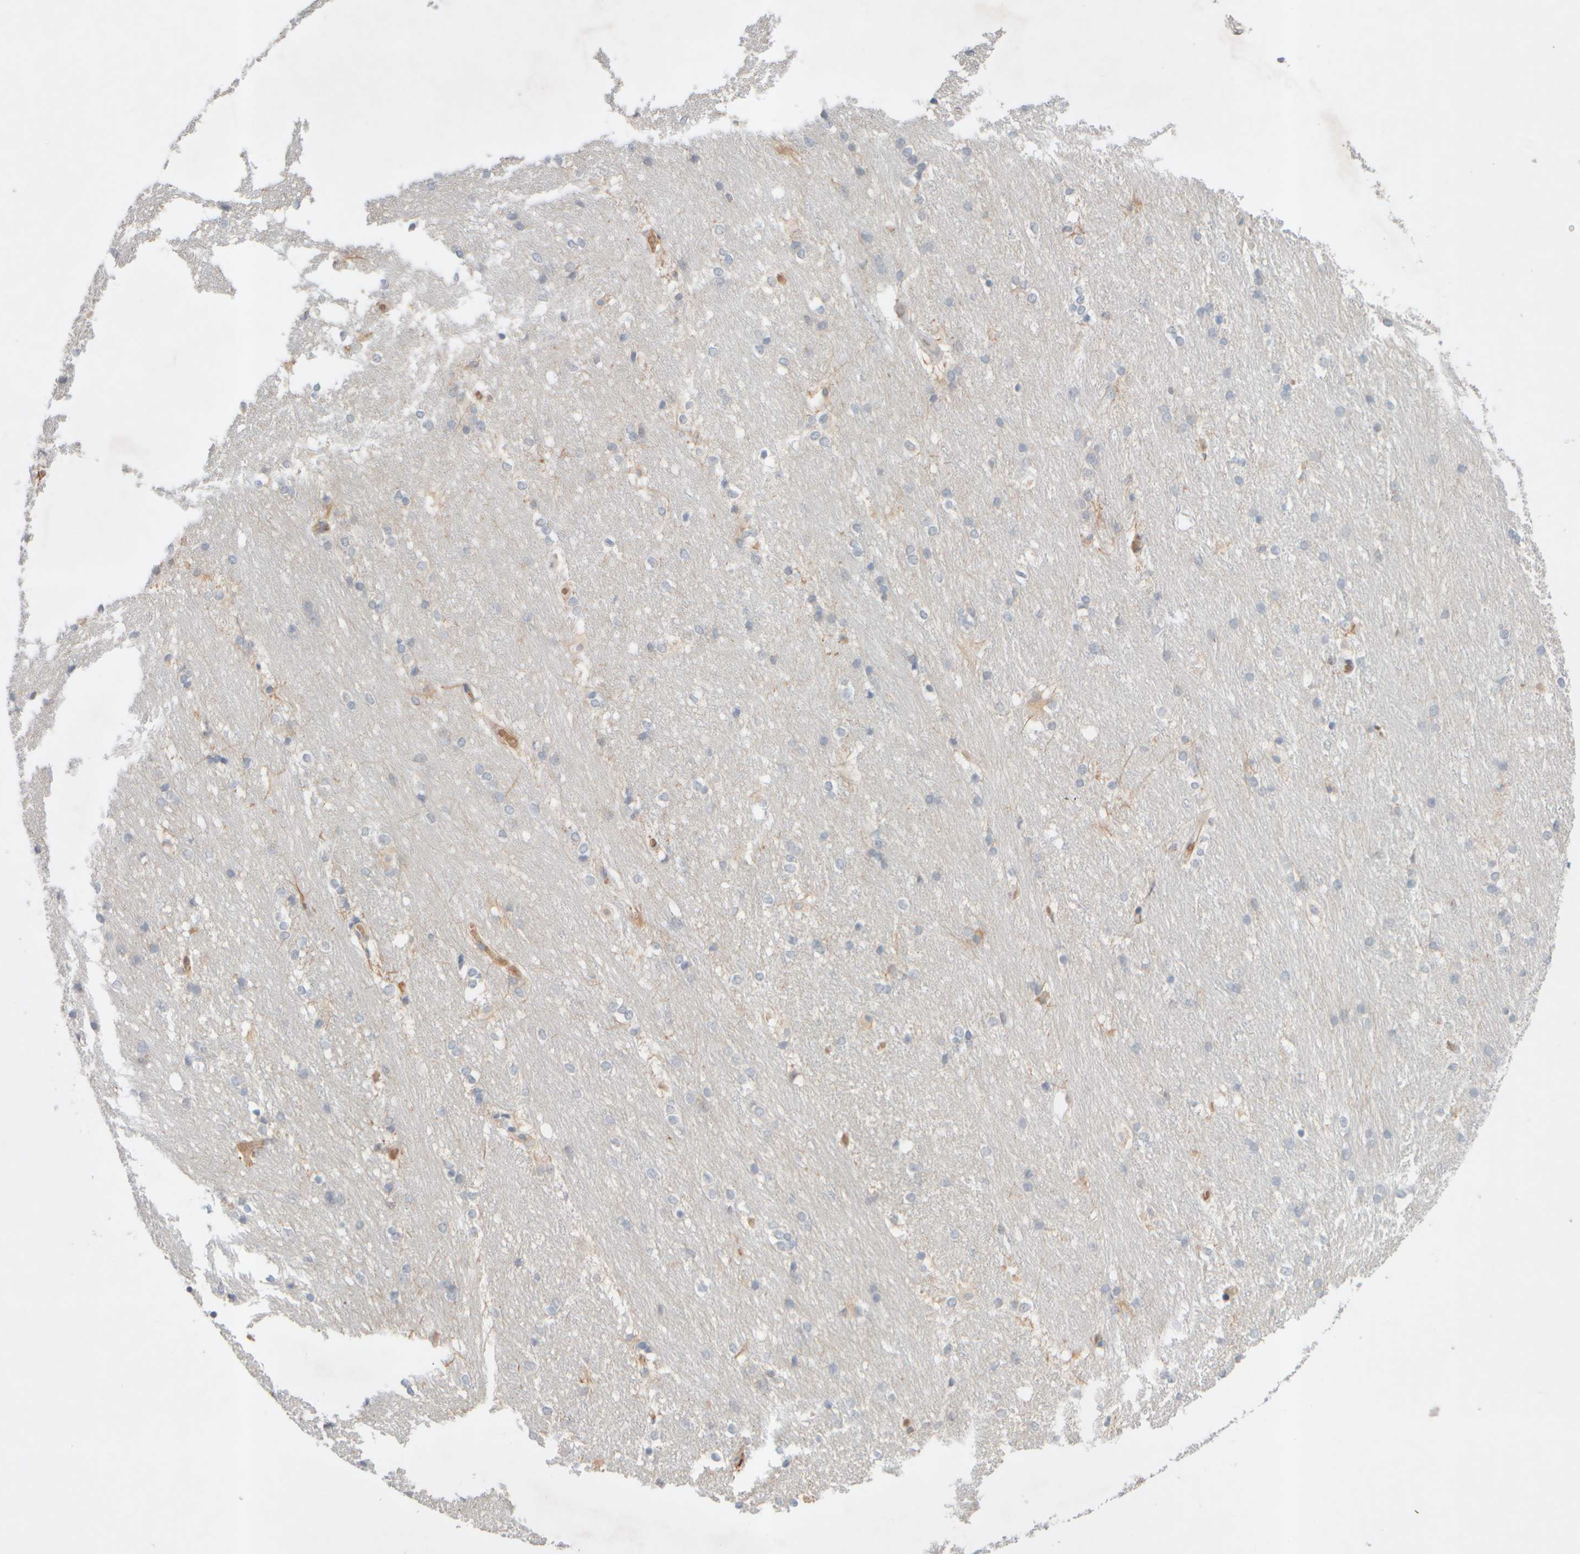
{"staining": {"intensity": "weak", "quantity": "<25%", "location": "cytoplasmic/membranous"}, "tissue": "caudate", "cell_type": "Glial cells", "image_type": "normal", "snomed": [{"axis": "morphology", "description": "Normal tissue, NOS"}, {"axis": "topography", "description": "Lateral ventricle wall"}], "caption": "Glial cells show no significant staining in unremarkable caudate. The staining was performed using DAB (3,3'-diaminobenzidine) to visualize the protein expression in brown, while the nuclei were stained in blue with hematoxylin (Magnification: 20x).", "gene": "MST1", "patient": {"sex": "female", "age": 19}}